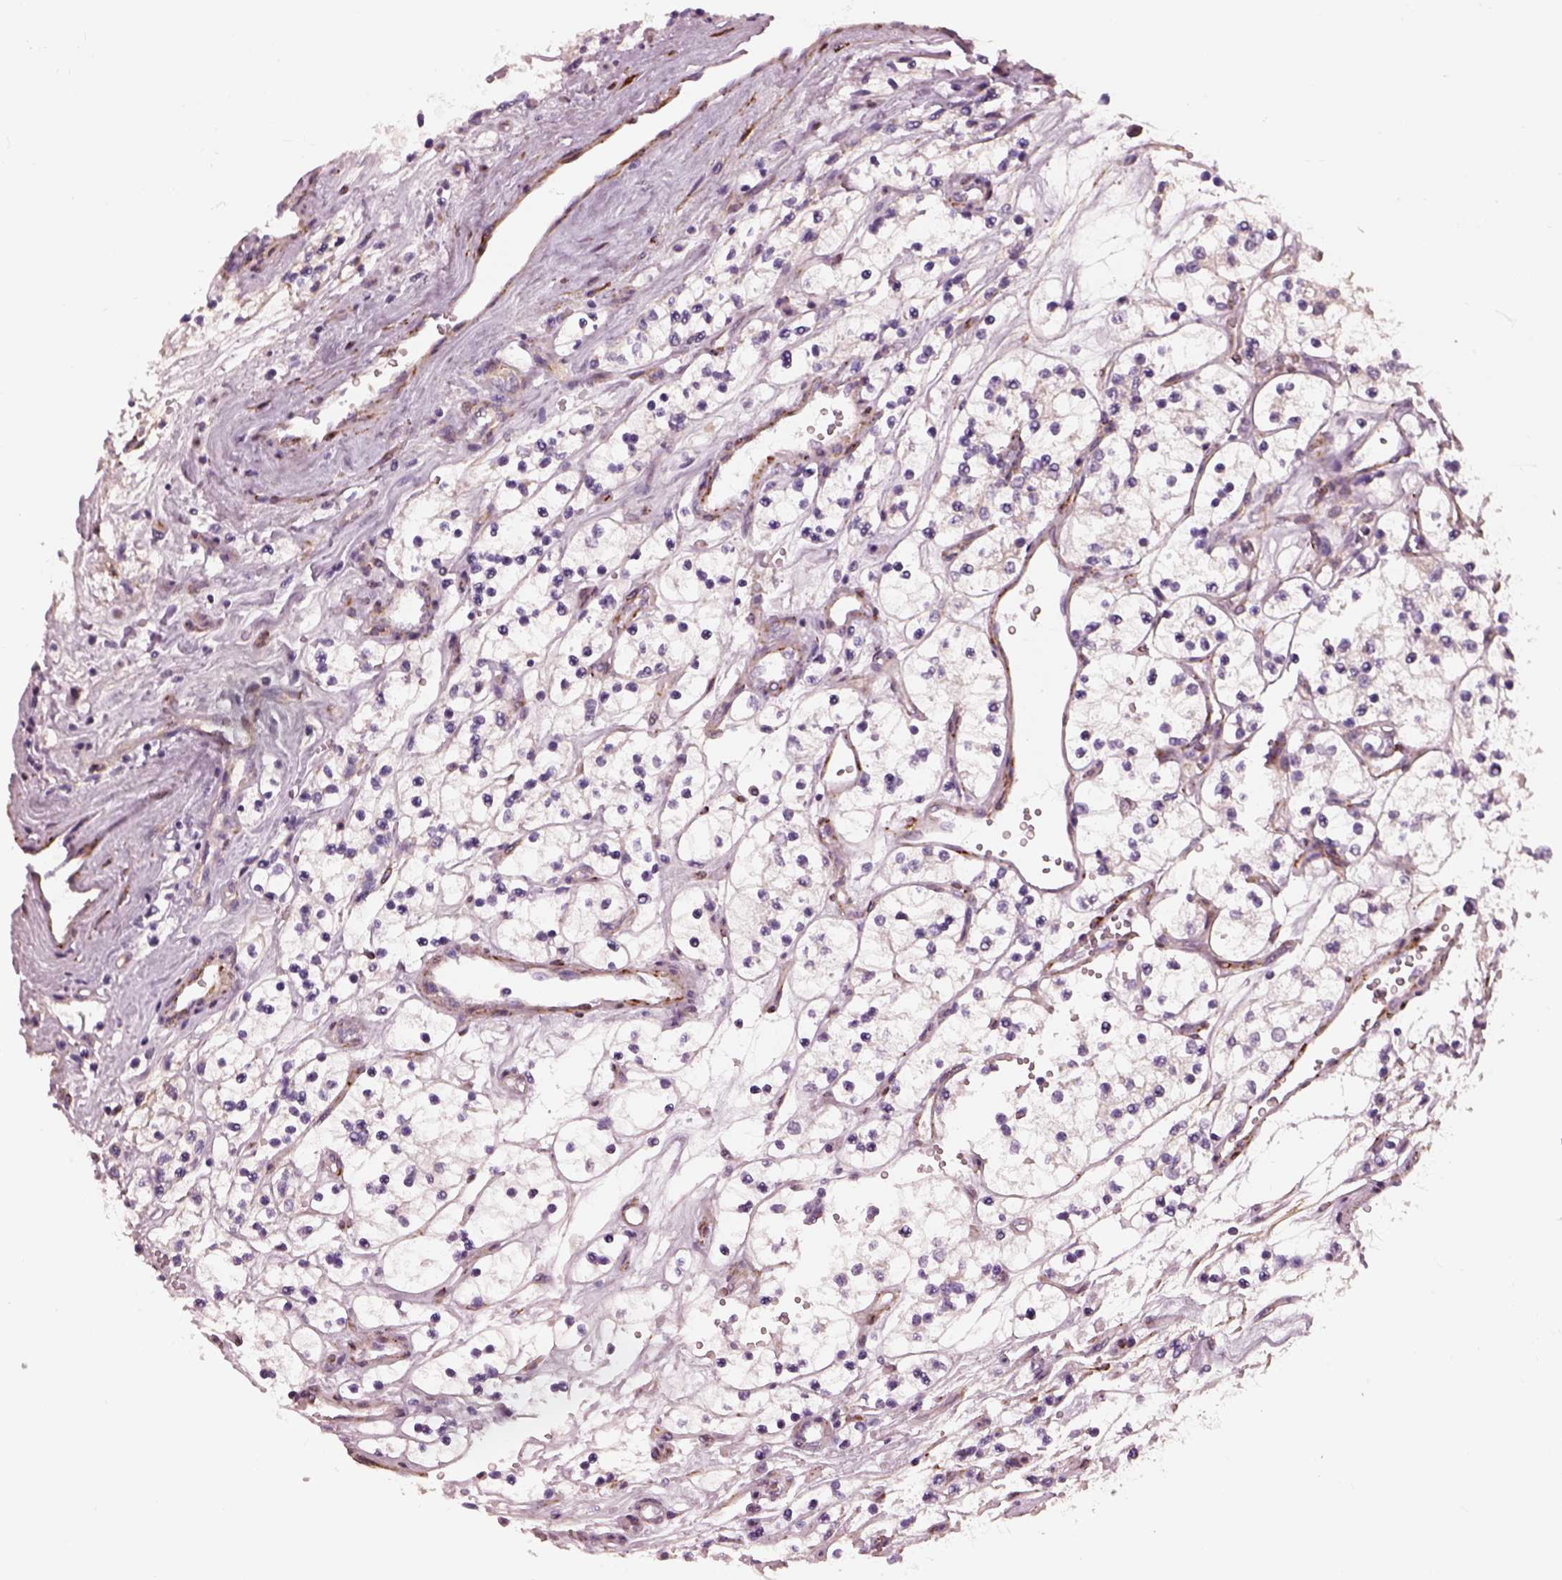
{"staining": {"intensity": "negative", "quantity": "none", "location": "none"}, "tissue": "renal cancer", "cell_type": "Tumor cells", "image_type": "cancer", "snomed": [{"axis": "morphology", "description": "Adenocarcinoma, NOS"}, {"axis": "topography", "description": "Kidney"}], "caption": "A micrograph of adenocarcinoma (renal) stained for a protein exhibits no brown staining in tumor cells.", "gene": "PRKCZ", "patient": {"sex": "female", "age": 69}}